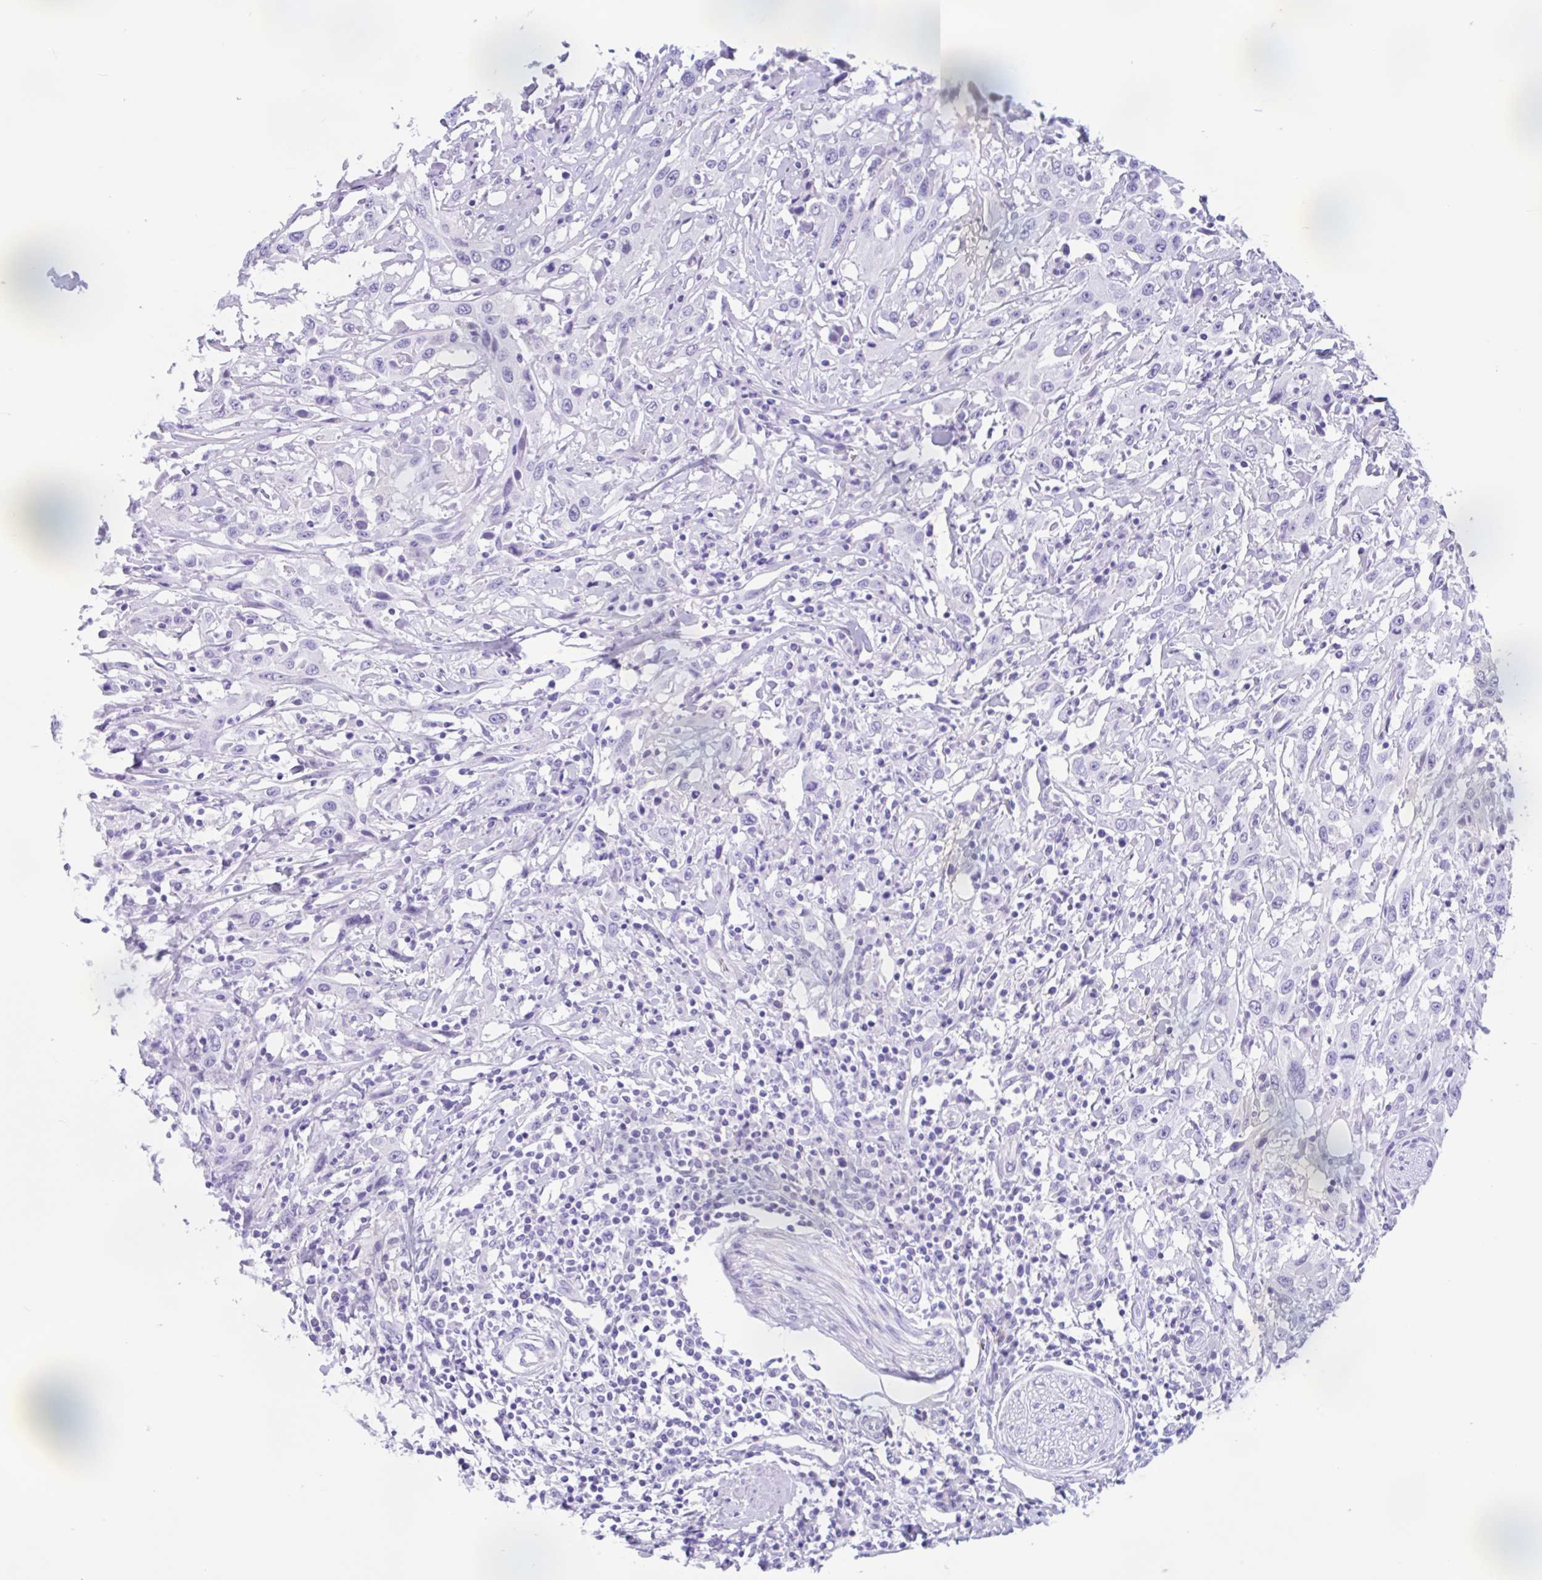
{"staining": {"intensity": "negative", "quantity": "none", "location": "none"}, "tissue": "urothelial cancer", "cell_type": "Tumor cells", "image_type": "cancer", "snomed": [{"axis": "morphology", "description": "Urothelial carcinoma, High grade"}, {"axis": "topography", "description": "Urinary bladder"}], "caption": "Tumor cells show no significant protein staining in high-grade urothelial carcinoma. (DAB immunohistochemistry with hematoxylin counter stain).", "gene": "ZNF319", "patient": {"sex": "male", "age": 61}}